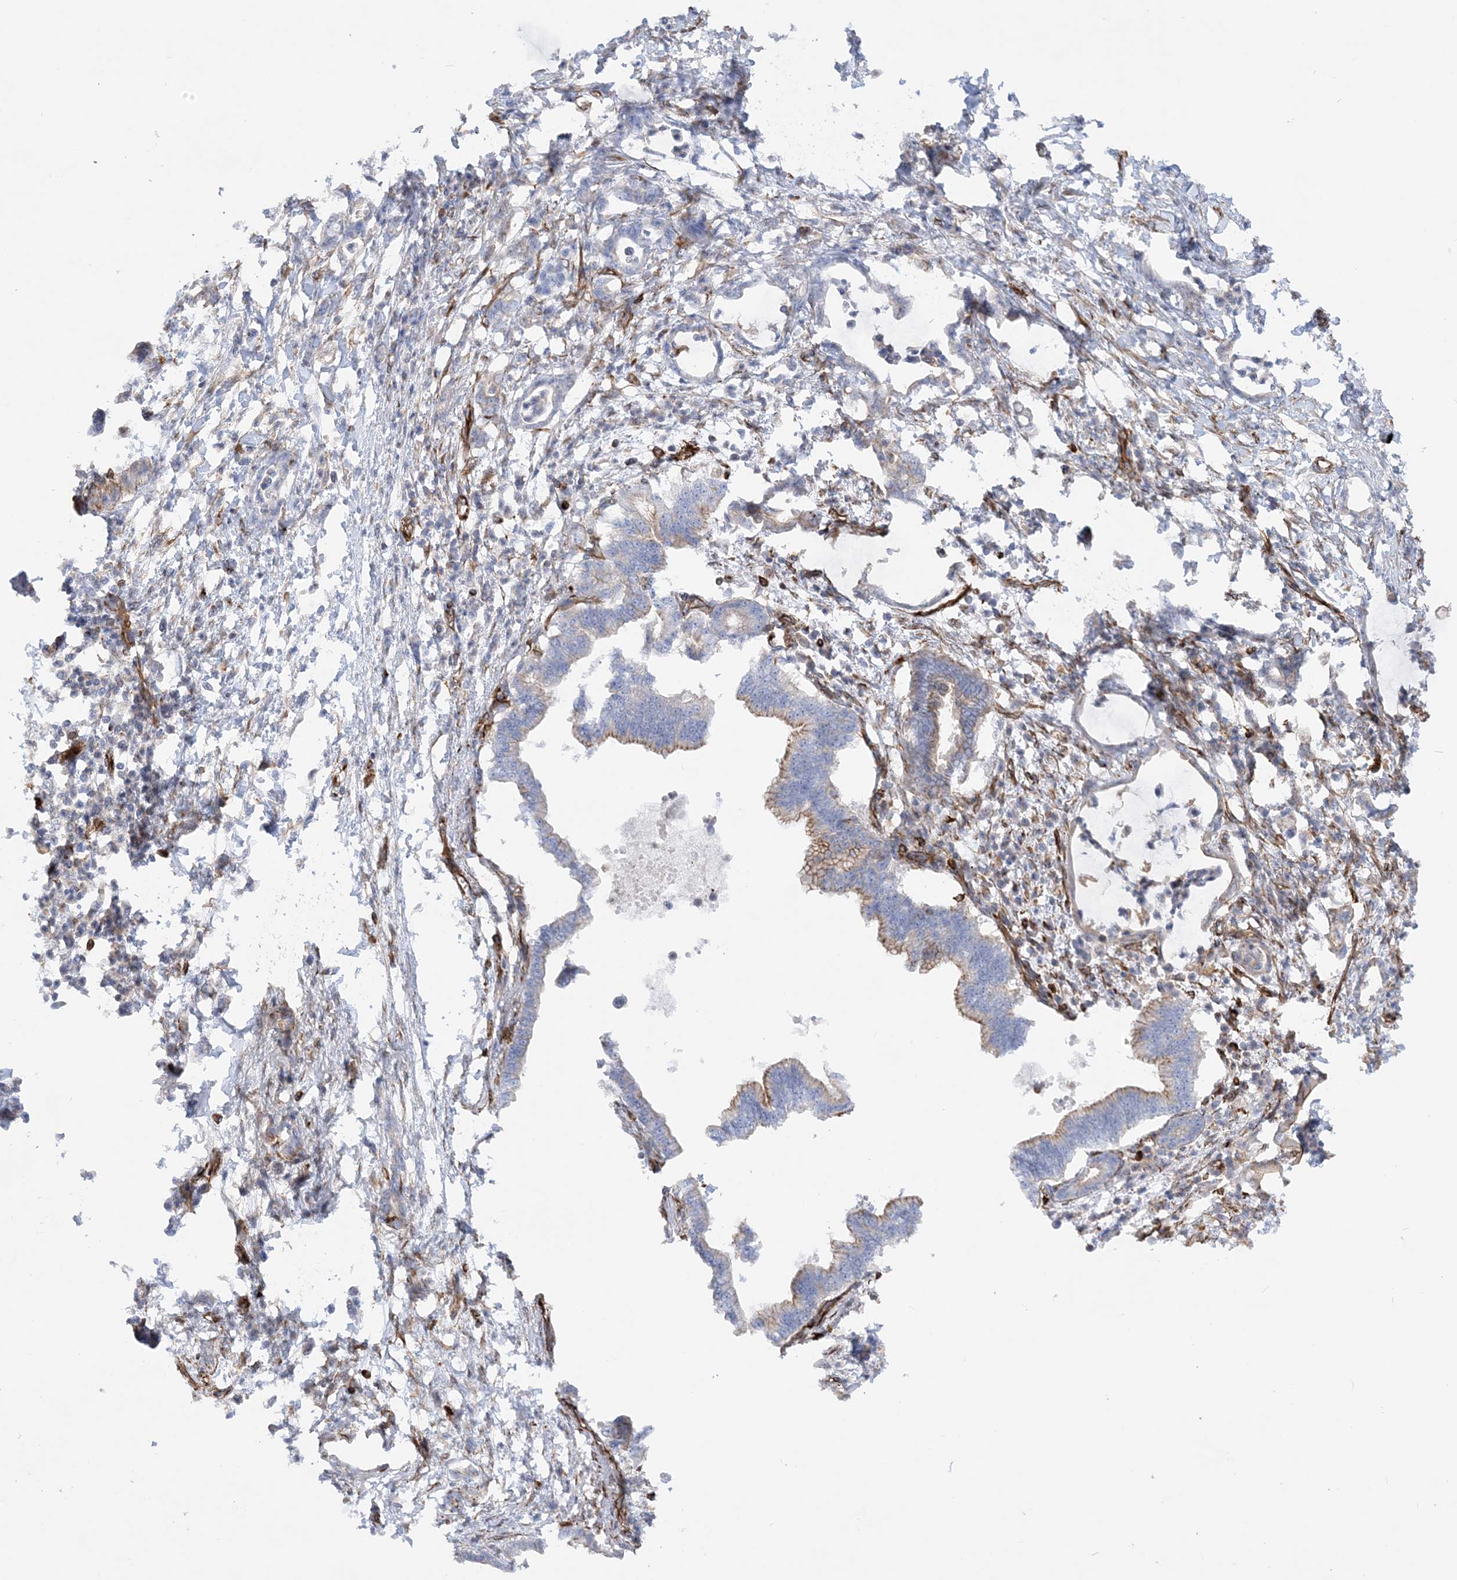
{"staining": {"intensity": "negative", "quantity": "none", "location": "none"}, "tissue": "pancreatic cancer", "cell_type": "Tumor cells", "image_type": "cancer", "snomed": [{"axis": "morphology", "description": "Adenocarcinoma, NOS"}, {"axis": "topography", "description": "Pancreas"}], "caption": "An IHC image of pancreatic cancer (adenocarcinoma) is shown. There is no staining in tumor cells of pancreatic cancer (adenocarcinoma). (Immunohistochemistry, brightfield microscopy, high magnification).", "gene": "SCLT1", "patient": {"sex": "female", "age": 55}}